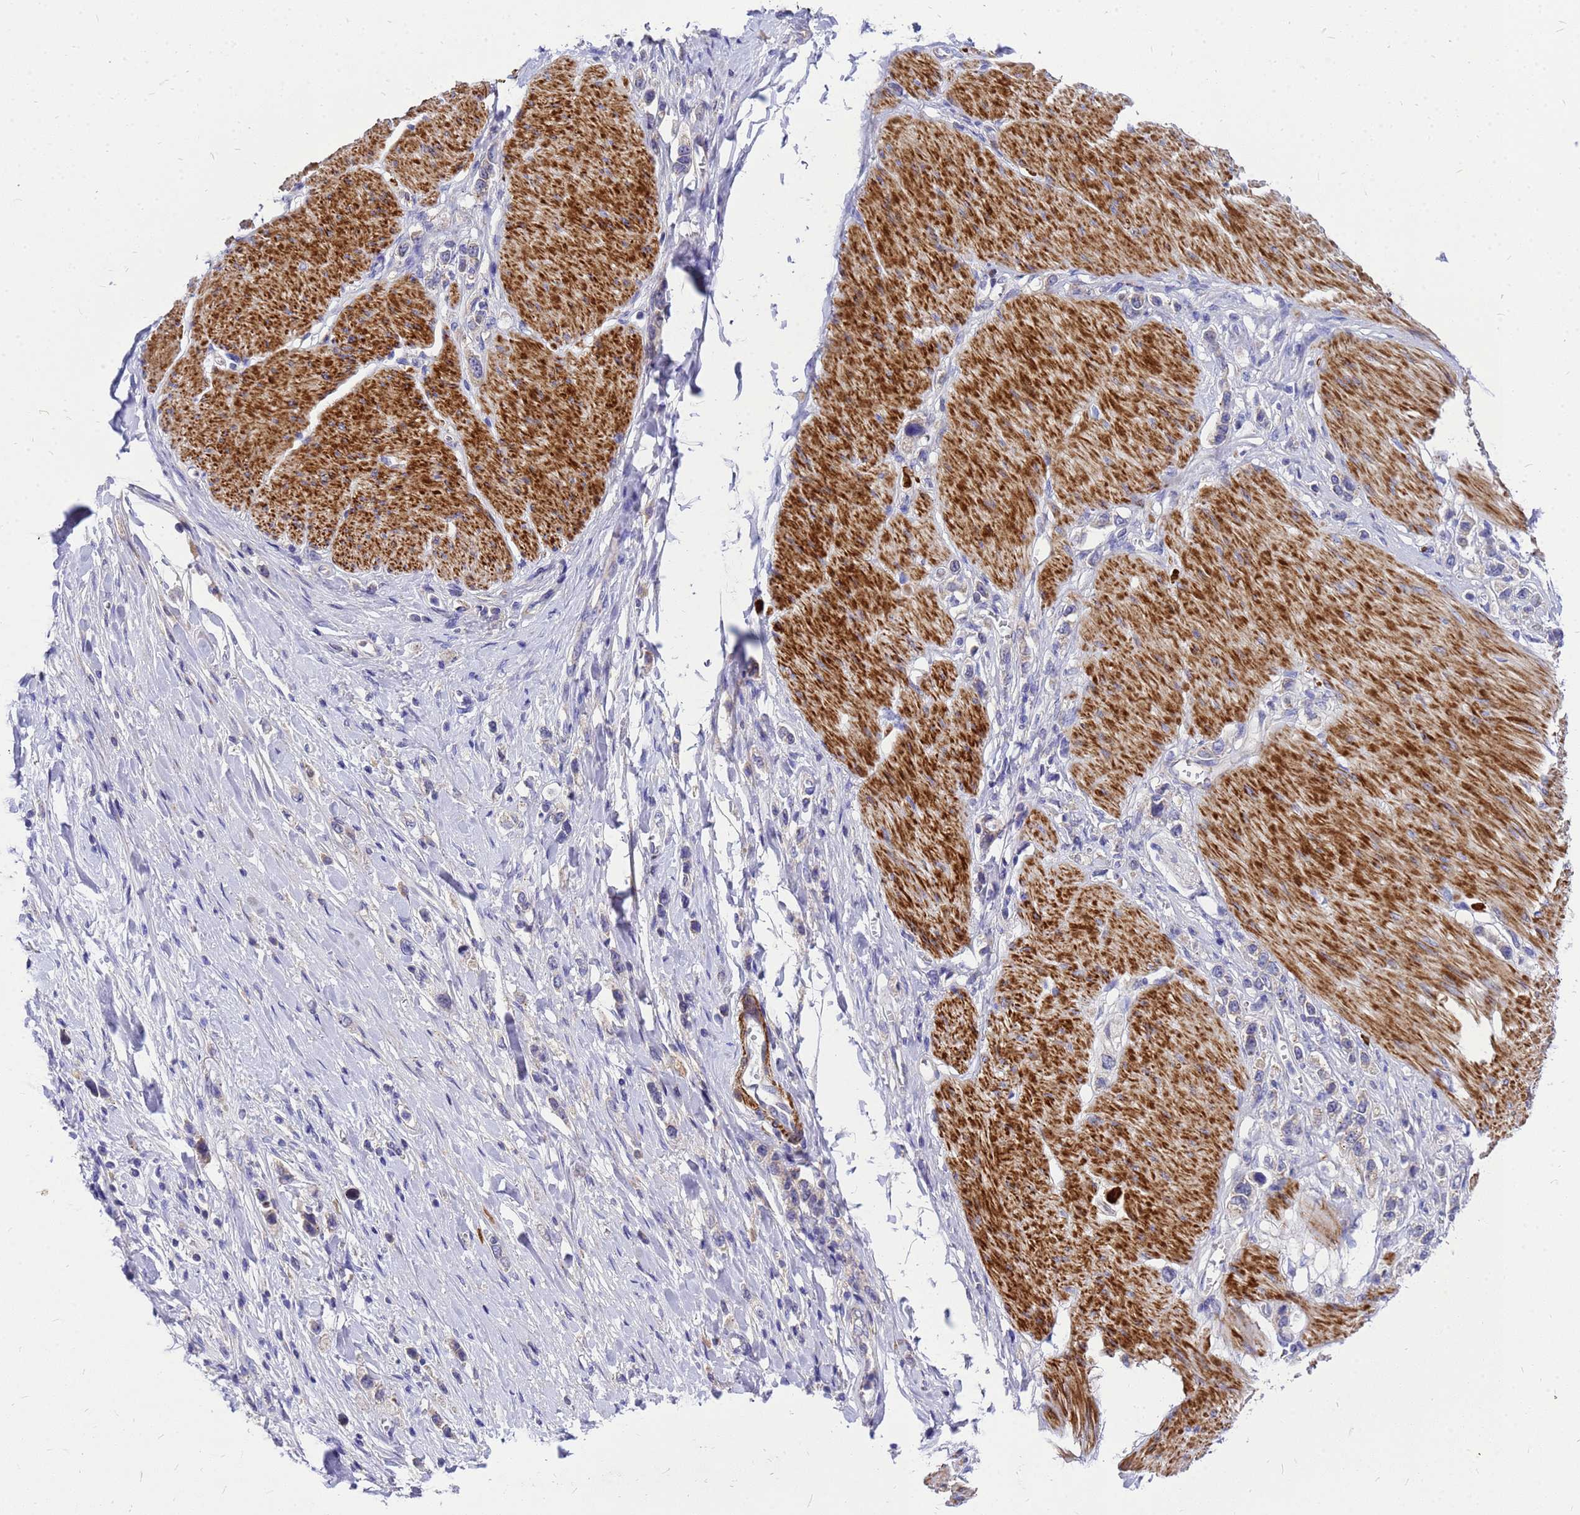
{"staining": {"intensity": "negative", "quantity": "none", "location": "none"}, "tissue": "stomach cancer", "cell_type": "Tumor cells", "image_type": "cancer", "snomed": [{"axis": "morphology", "description": "Adenocarcinoma, NOS"}, {"axis": "topography", "description": "Stomach"}], "caption": "A histopathology image of stomach cancer (adenocarcinoma) stained for a protein reveals no brown staining in tumor cells.", "gene": "POP7", "patient": {"sex": "female", "age": 65}}